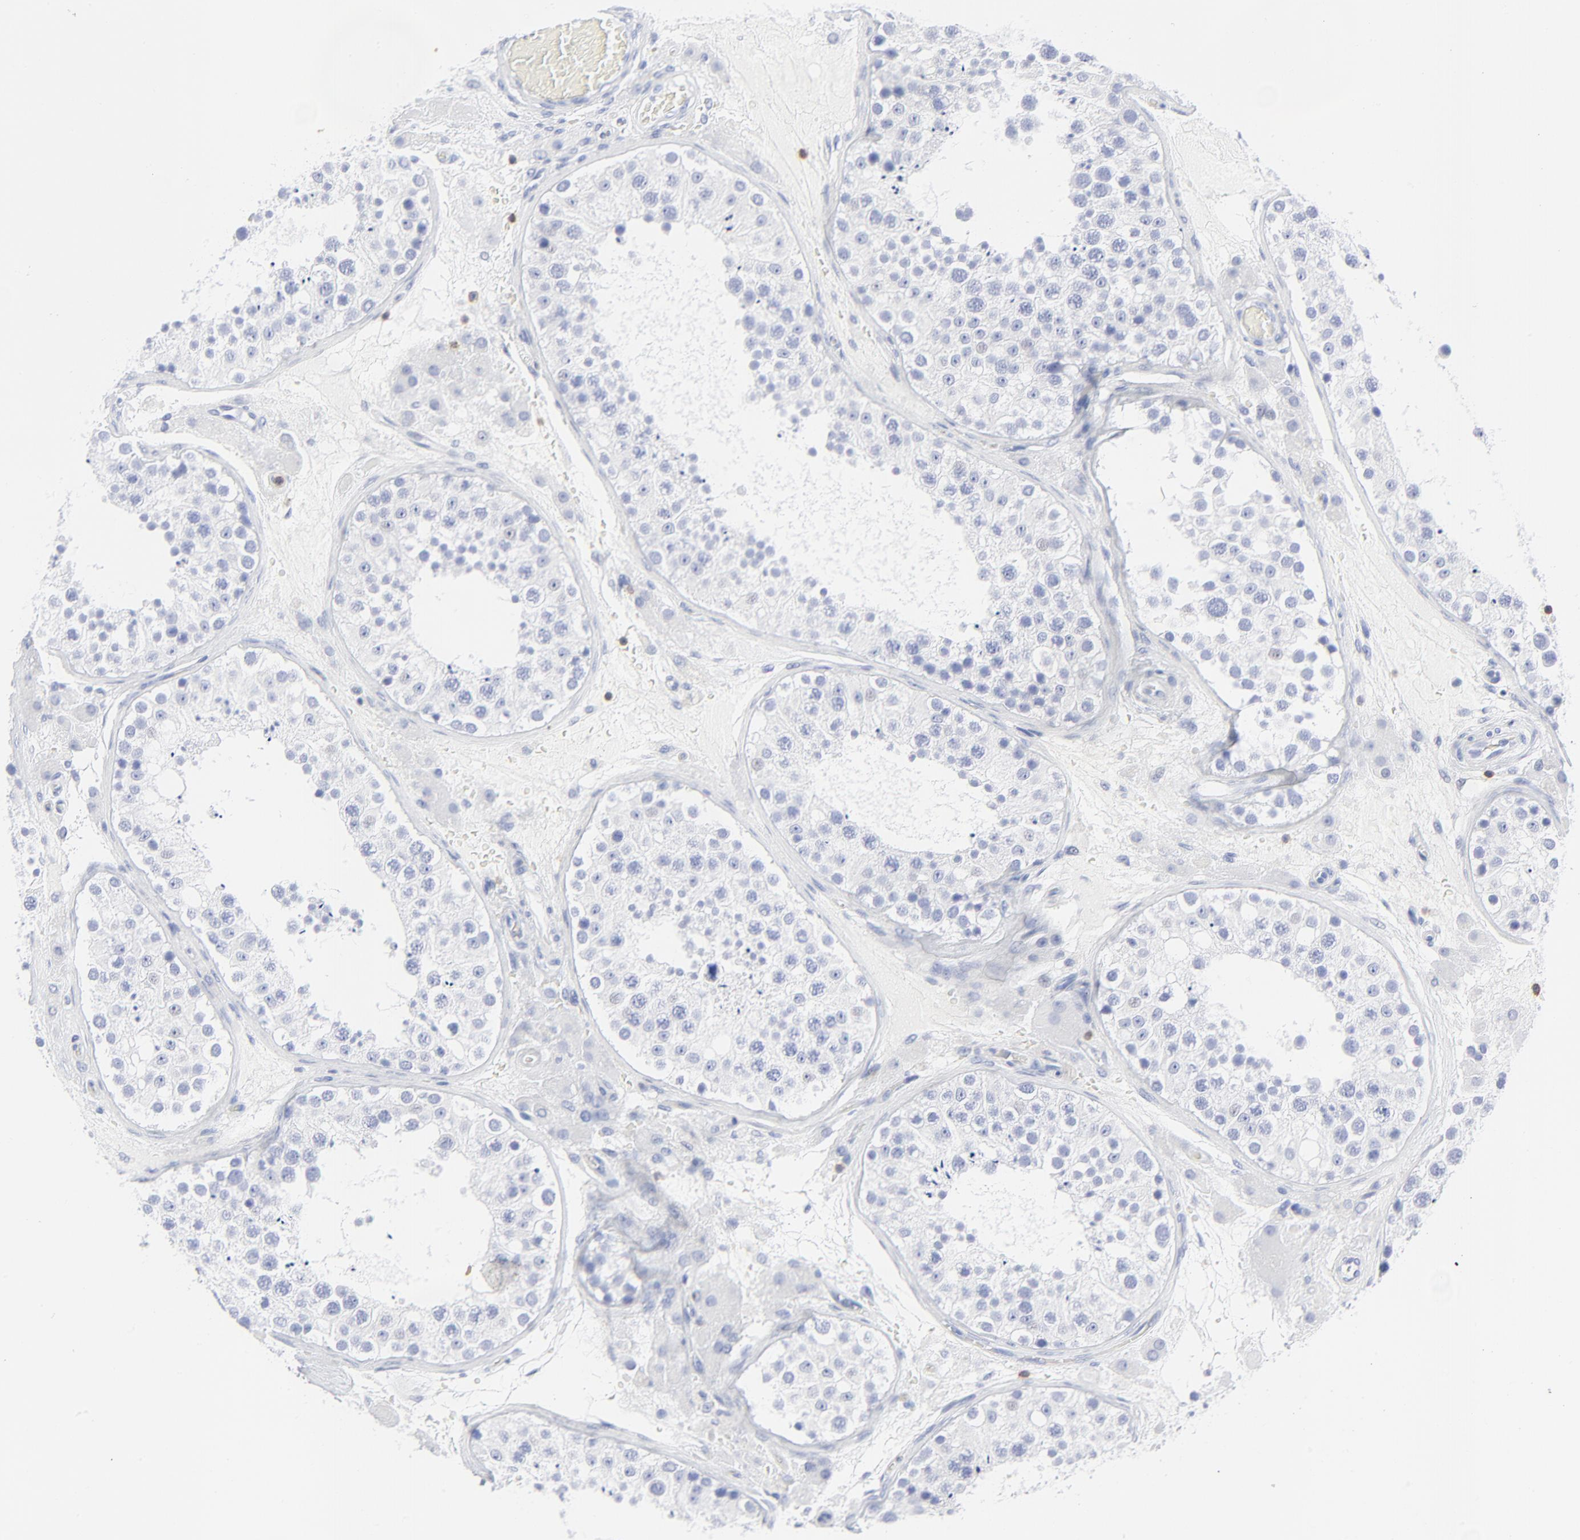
{"staining": {"intensity": "negative", "quantity": "none", "location": "none"}, "tissue": "testis", "cell_type": "Cells in seminiferous ducts", "image_type": "normal", "snomed": [{"axis": "morphology", "description": "Normal tissue, NOS"}, {"axis": "topography", "description": "Testis"}], "caption": "A high-resolution photomicrograph shows immunohistochemistry (IHC) staining of benign testis, which reveals no significant expression in cells in seminiferous ducts.", "gene": "LCK", "patient": {"sex": "male", "age": 26}}